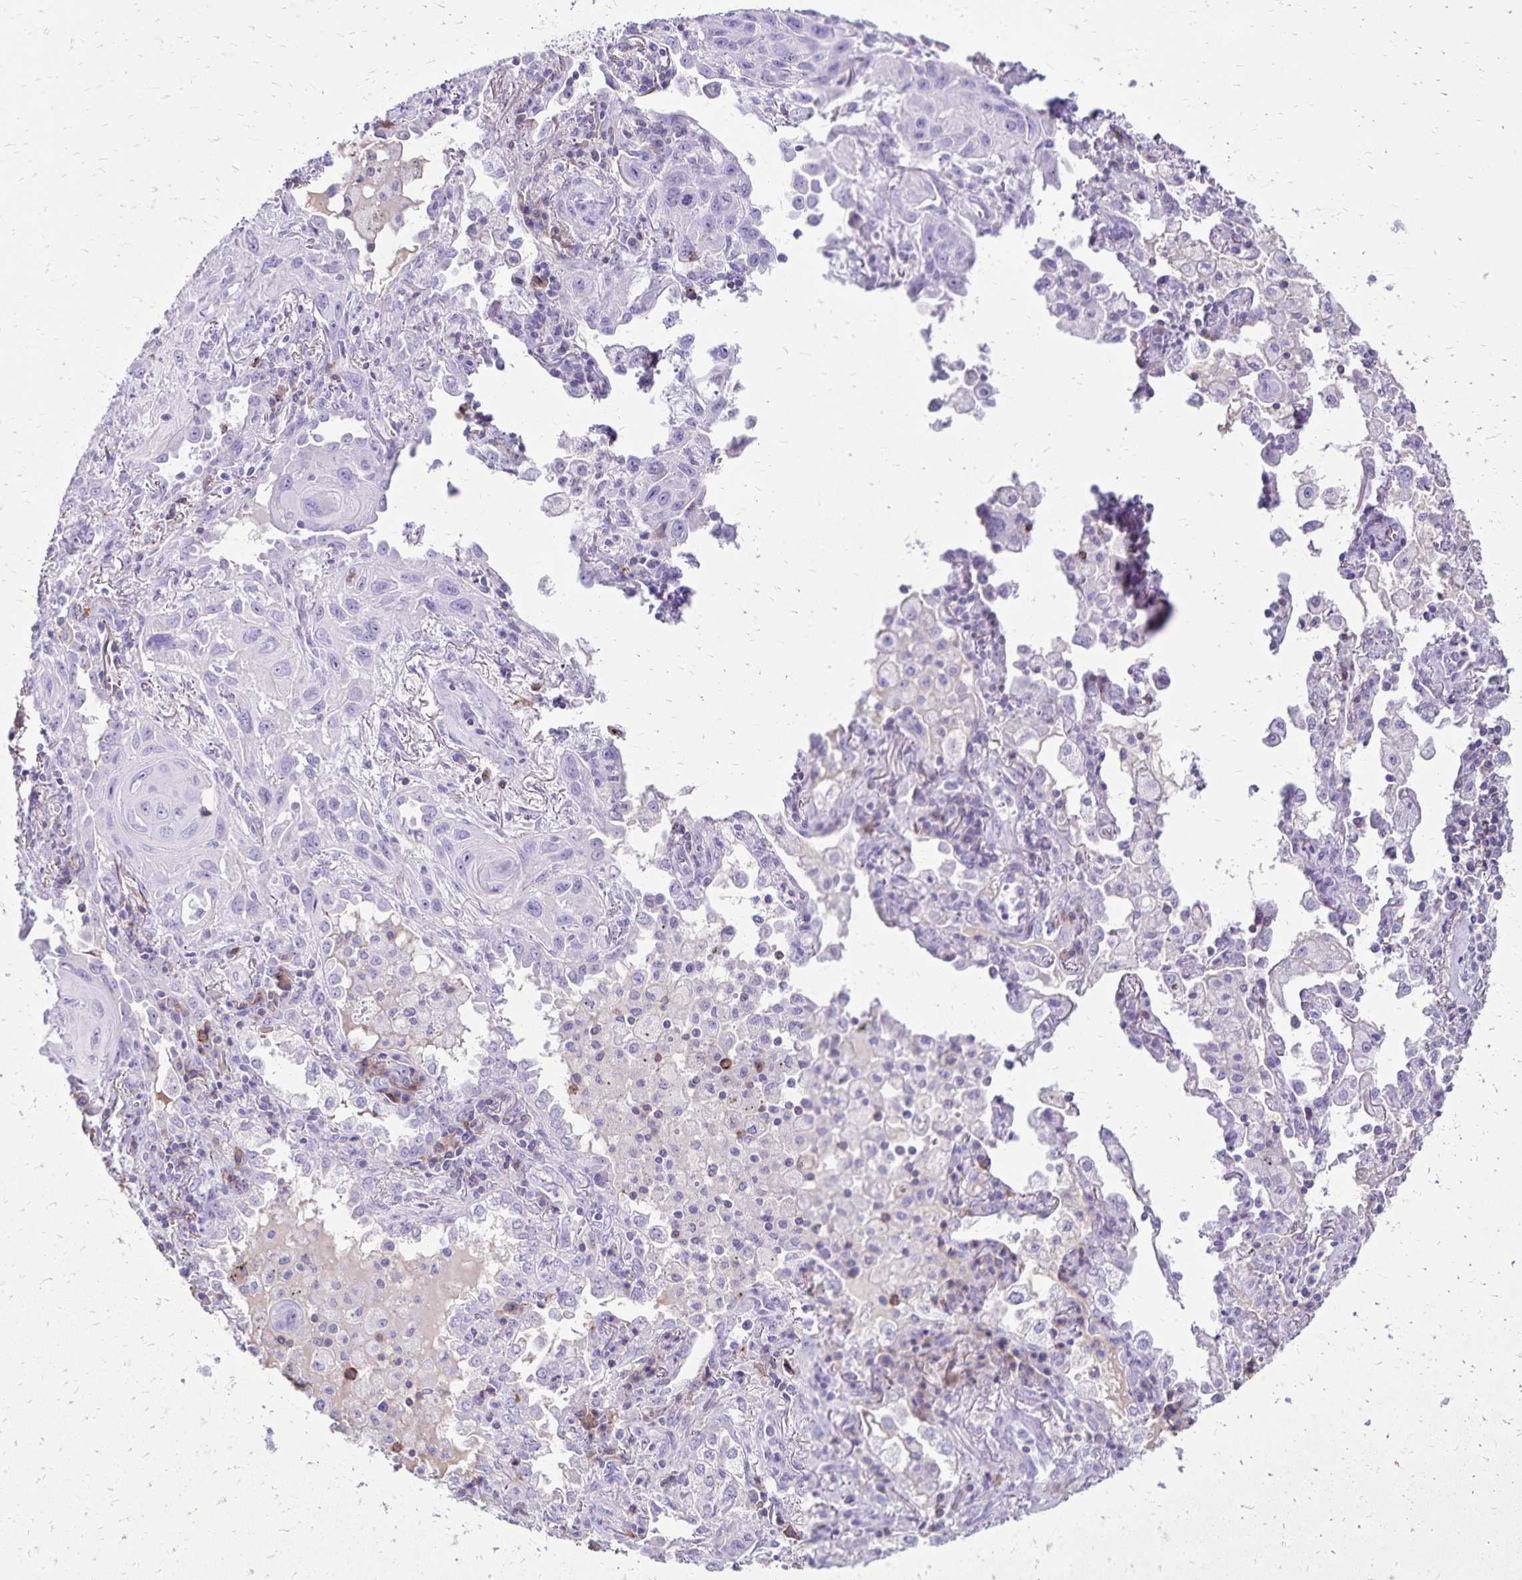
{"staining": {"intensity": "negative", "quantity": "none", "location": "none"}, "tissue": "lung cancer", "cell_type": "Tumor cells", "image_type": "cancer", "snomed": [{"axis": "morphology", "description": "Squamous cell carcinoma, NOS"}, {"axis": "topography", "description": "Lung"}], "caption": "DAB (3,3'-diaminobenzidine) immunohistochemical staining of squamous cell carcinoma (lung) demonstrates no significant expression in tumor cells.", "gene": "CD27", "patient": {"sex": "male", "age": 79}}